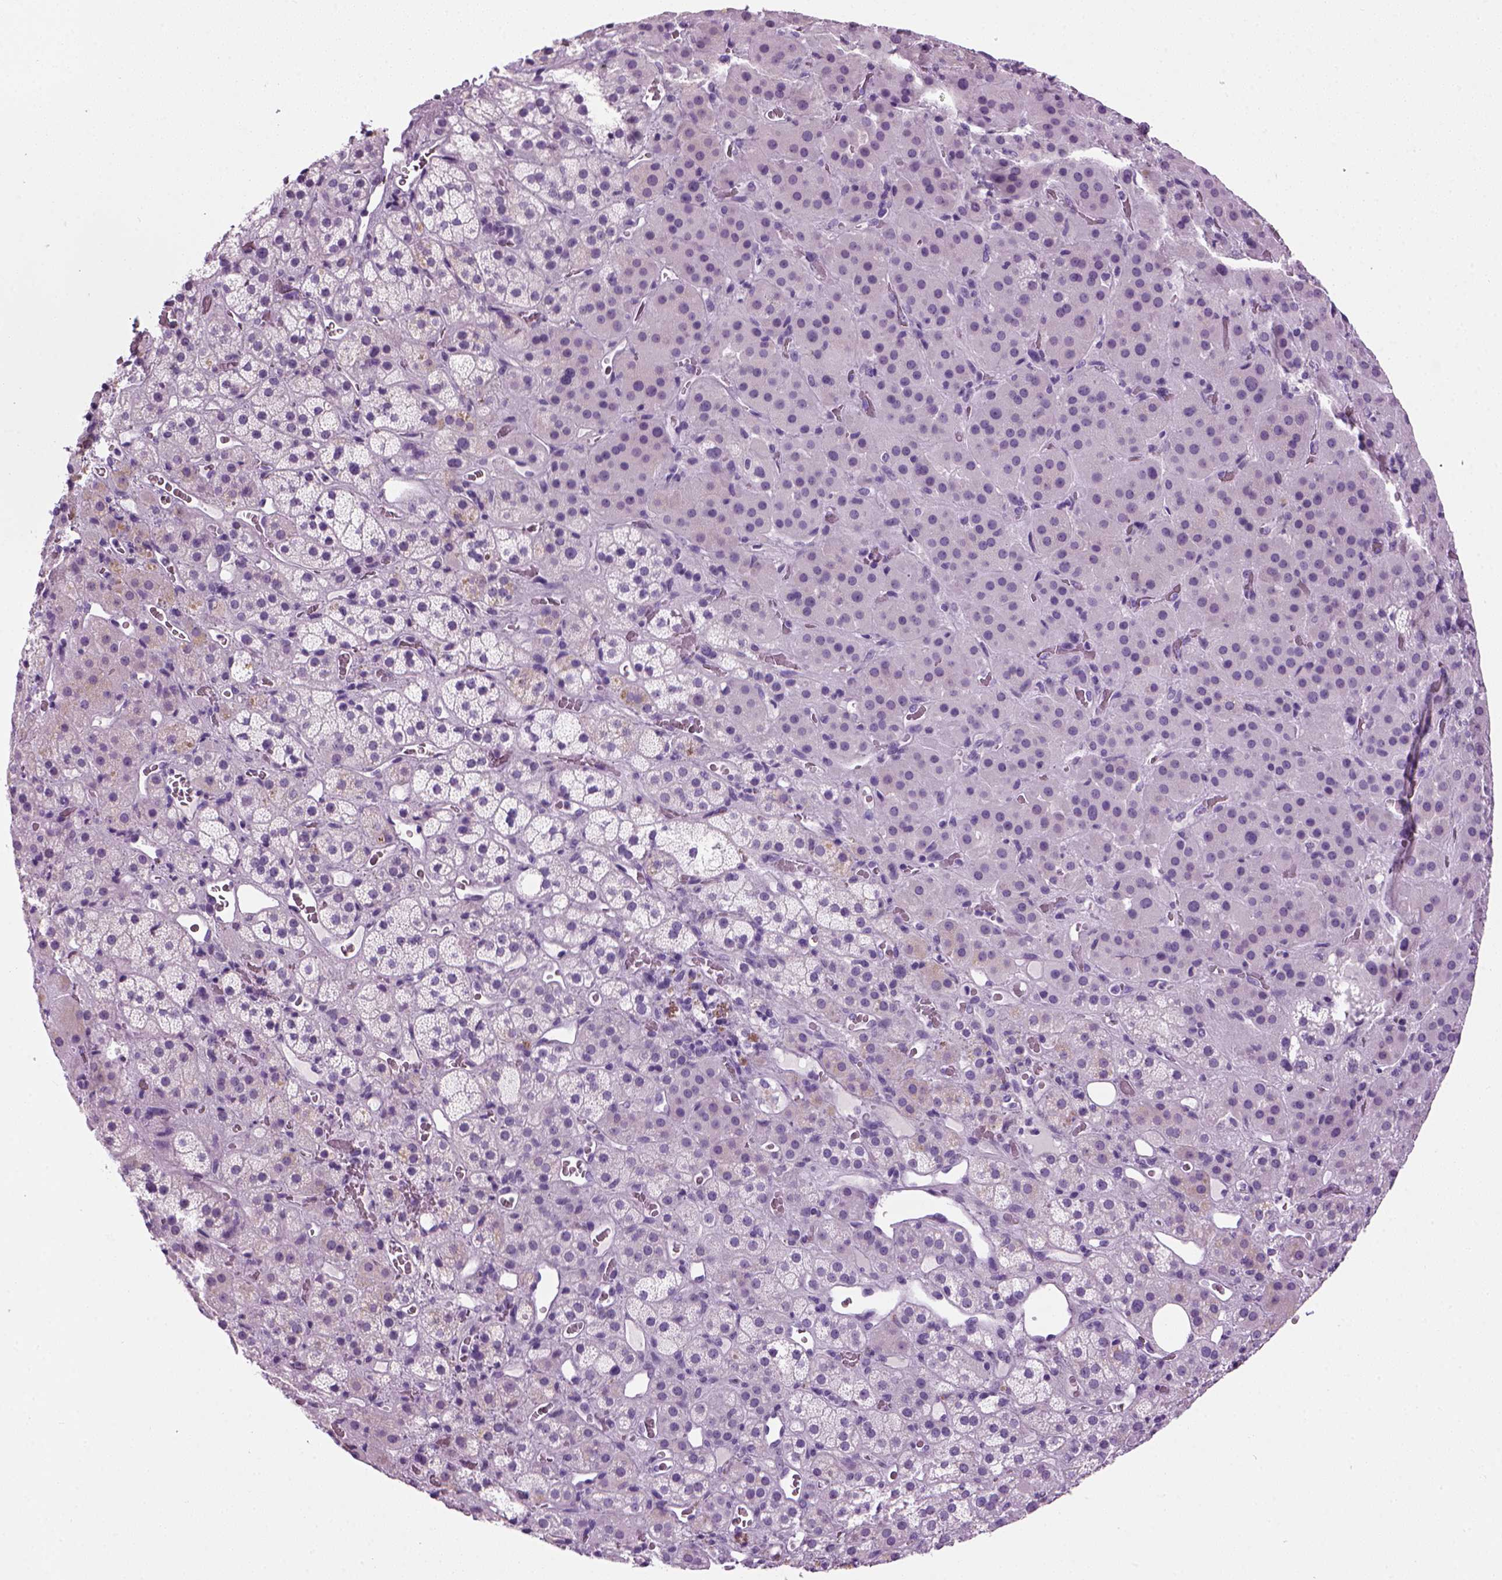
{"staining": {"intensity": "negative", "quantity": "none", "location": "none"}, "tissue": "adrenal gland", "cell_type": "Glandular cells", "image_type": "normal", "snomed": [{"axis": "morphology", "description": "Normal tissue, NOS"}, {"axis": "topography", "description": "Adrenal gland"}], "caption": "Human adrenal gland stained for a protein using immunohistochemistry demonstrates no expression in glandular cells.", "gene": "MZB1", "patient": {"sex": "male", "age": 57}}